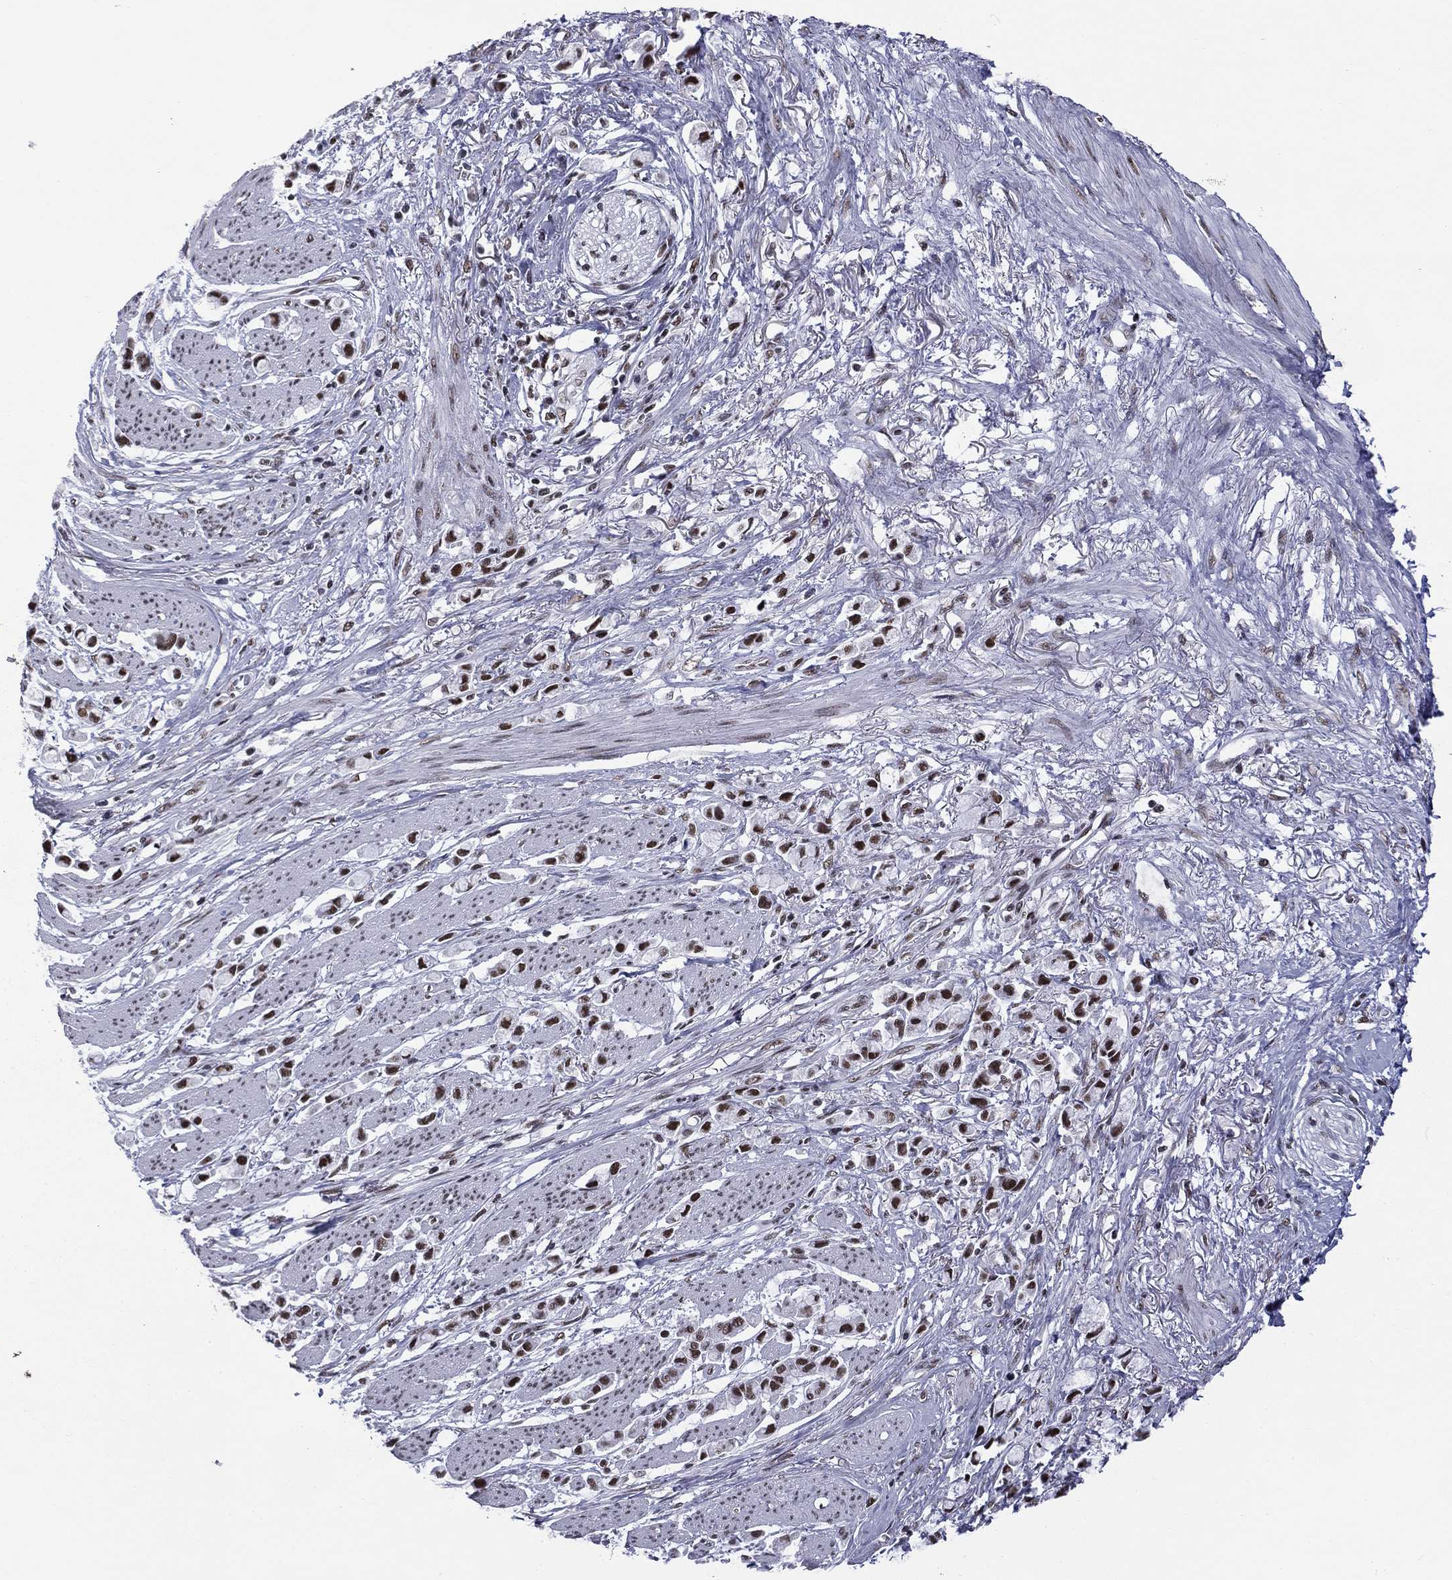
{"staining": {"intensity": "strong", "quantity": "25%-75%", "location": "nuclear"}, "tissue": "stomach cancer", "cell_type": "Tumor cells", "image_type": "cancer", "snomed": [{"axis": "morphology", "description": "Adenocarcinoma, NOS"}, {"axis": "topography", "description": "Stomach"}], "caption": "DAB (3,3'-diaminobenzidine) immunohistochemical staining of adenocarcinoma (stomach) shows strong nuclear protein positivity in approximately 25%-75% of tumor cells.", "gene": "ETV5", "patient": {"sex": "female", "age": 81}}